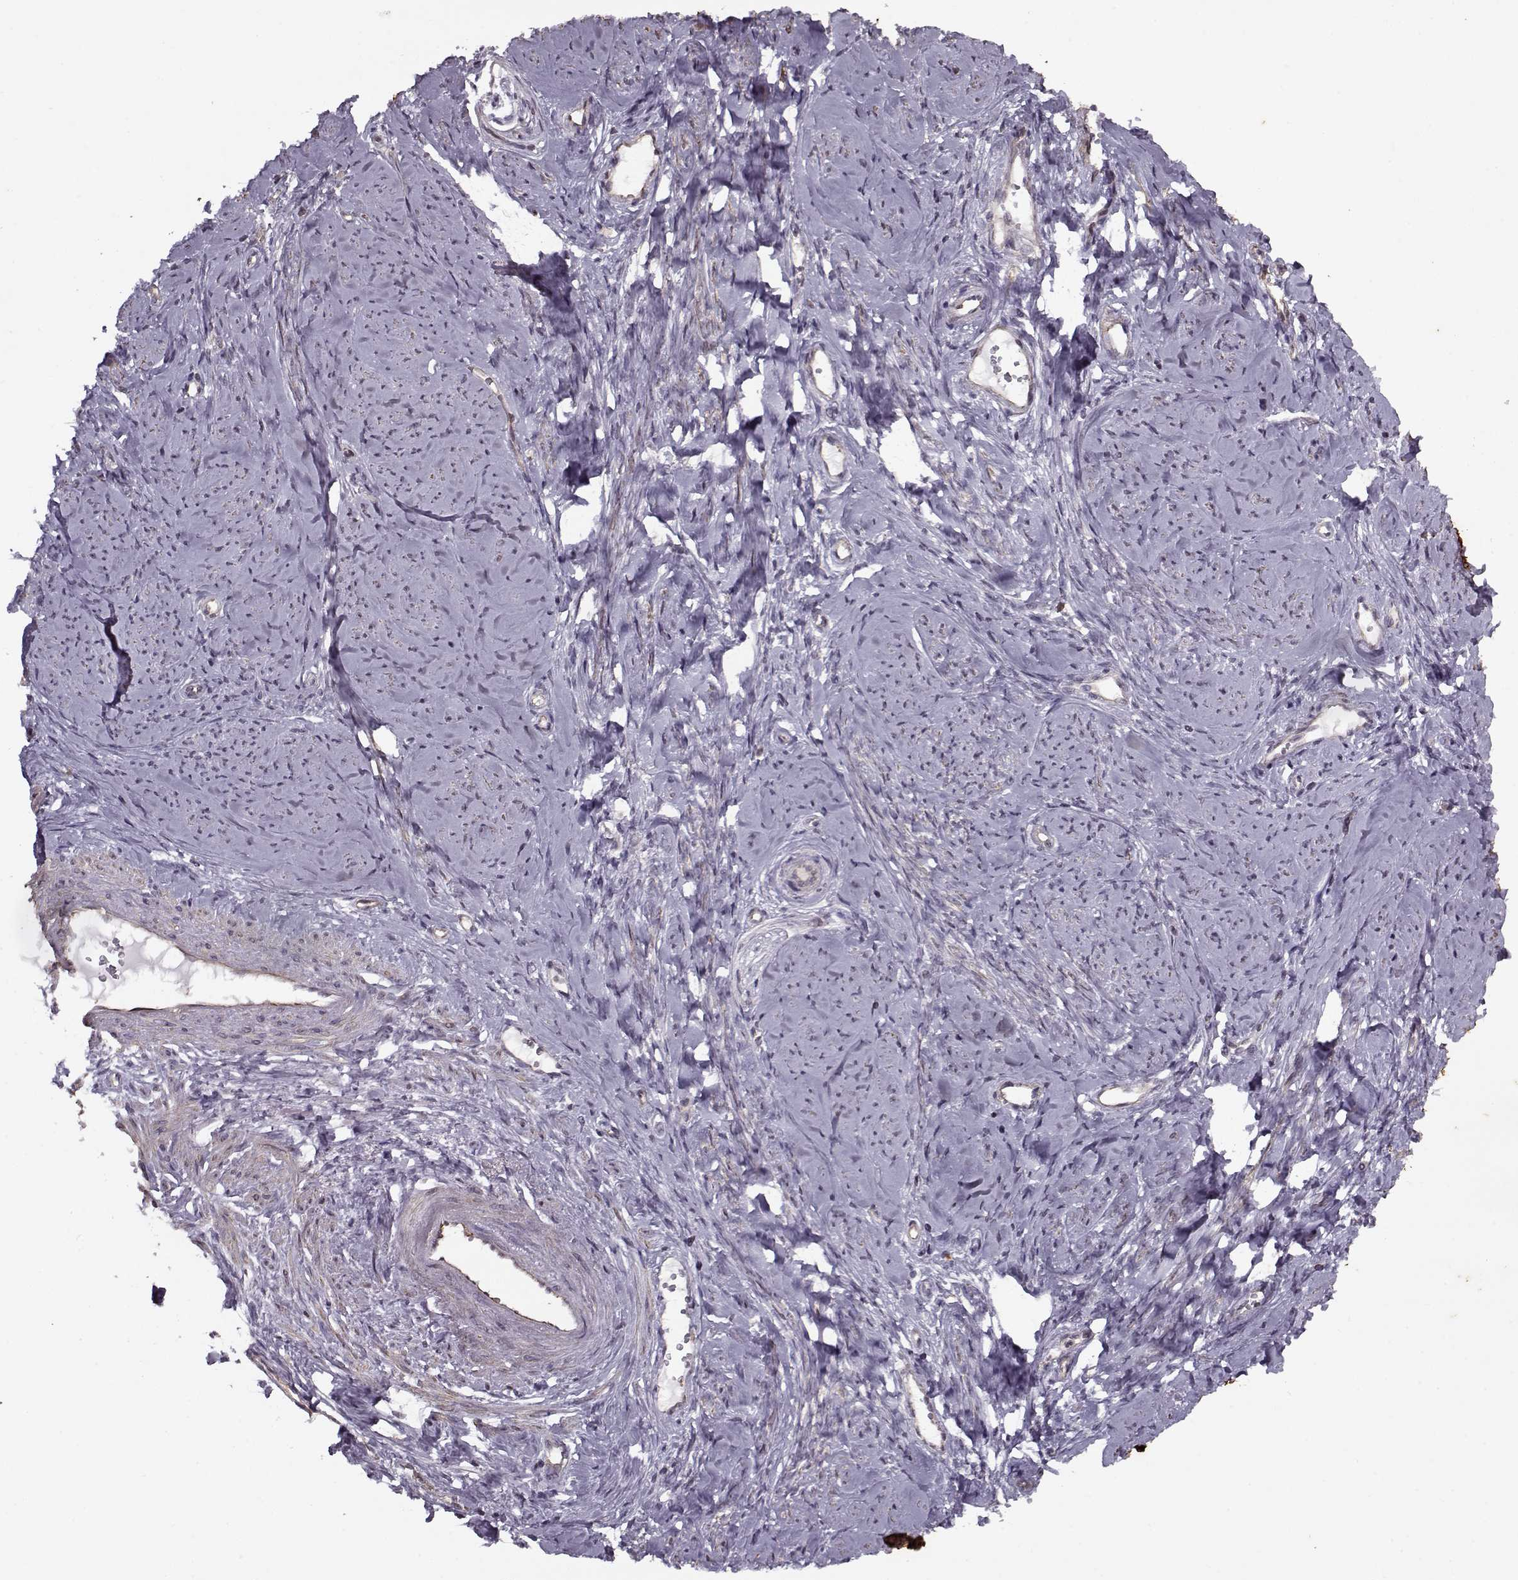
{"staining": {"intensity": "weak", "quantity": ">75%", "location": "cytoplasmic/membranous"}, "tissue": "smooth muscle", "cell_type": "Smooth muscle cells", "image_type": "normal", "snomed": [{"axis": "morphology", "description": "Normal tissue, NOS"}, {"axis": "topography", "description": "Smooth muscle"}], "caption": "The image reveals a brown stain indicating the presence of a protein in the cytoplasmic/membranous of smooth muscle cells in smooth muscle. (DAB IHC, brown staining for protein, blue staining for nuclei).", "gene": "KRT9", "patient": {"sex": "female", "age": 48}}